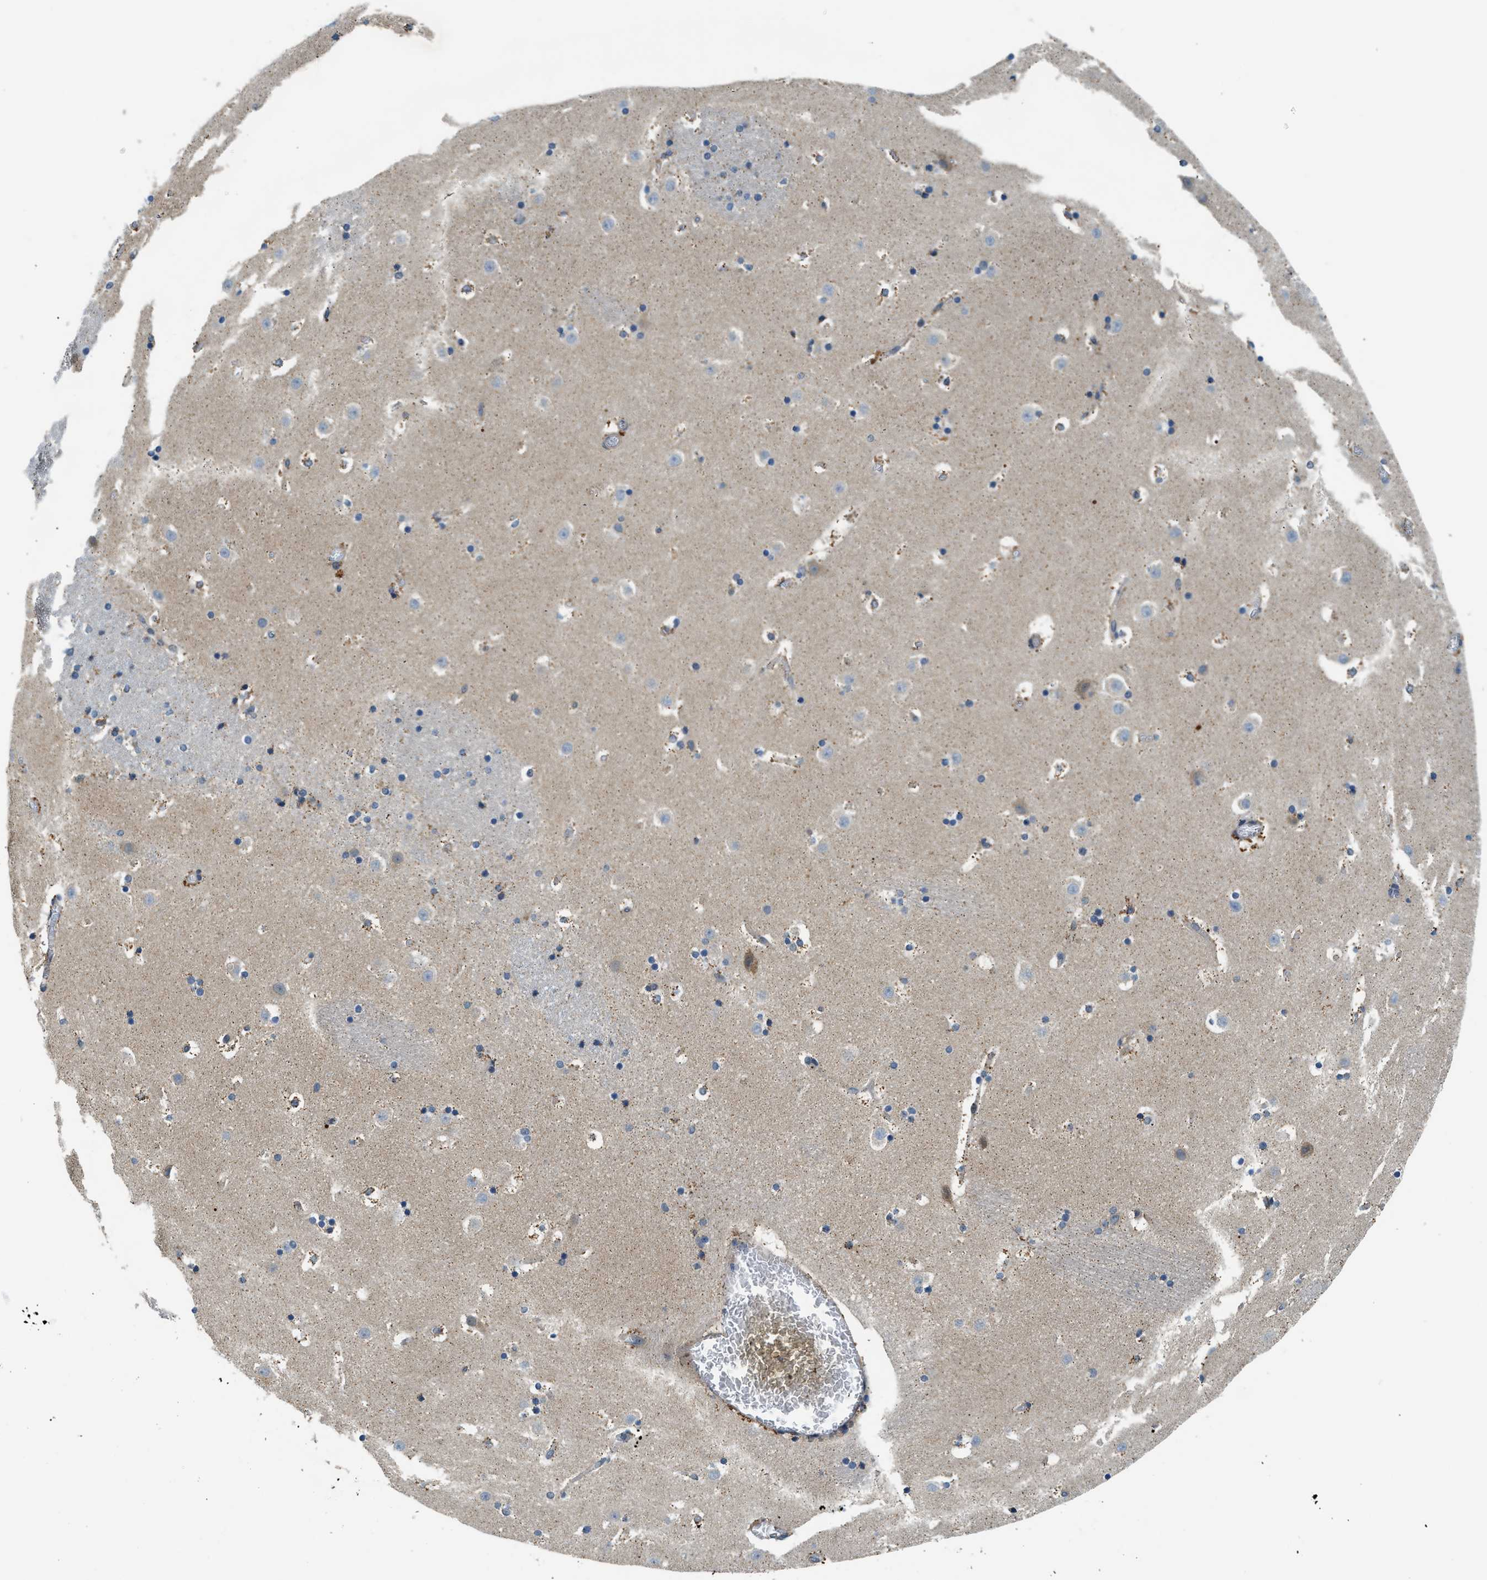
{"staining": {"intensity": "moderate", "quantity": "<25%", "location": "cytoplasmic/membranous"}, "tissue": "caudate", "cell_type": "Glial cells", "image_type": "normal", "snomed": [{"axis": "morphology", "description": "Normal tissue, NOS"}, {"axis": "topography", "description": "Lateral ventricle wall"}], "caption": "Moderate cytoplasmic/membranous protein staining is identified in approximately <25% of glial cells in caudate. The staining is performed using DAB (3,3'-diaminobenzidine) brown chromogen to label protein expression. The nuclei are counter-stained blue using hematoxylin.", "gene": "KCNK1", "patient": {"sex": "male", "age": 45}}